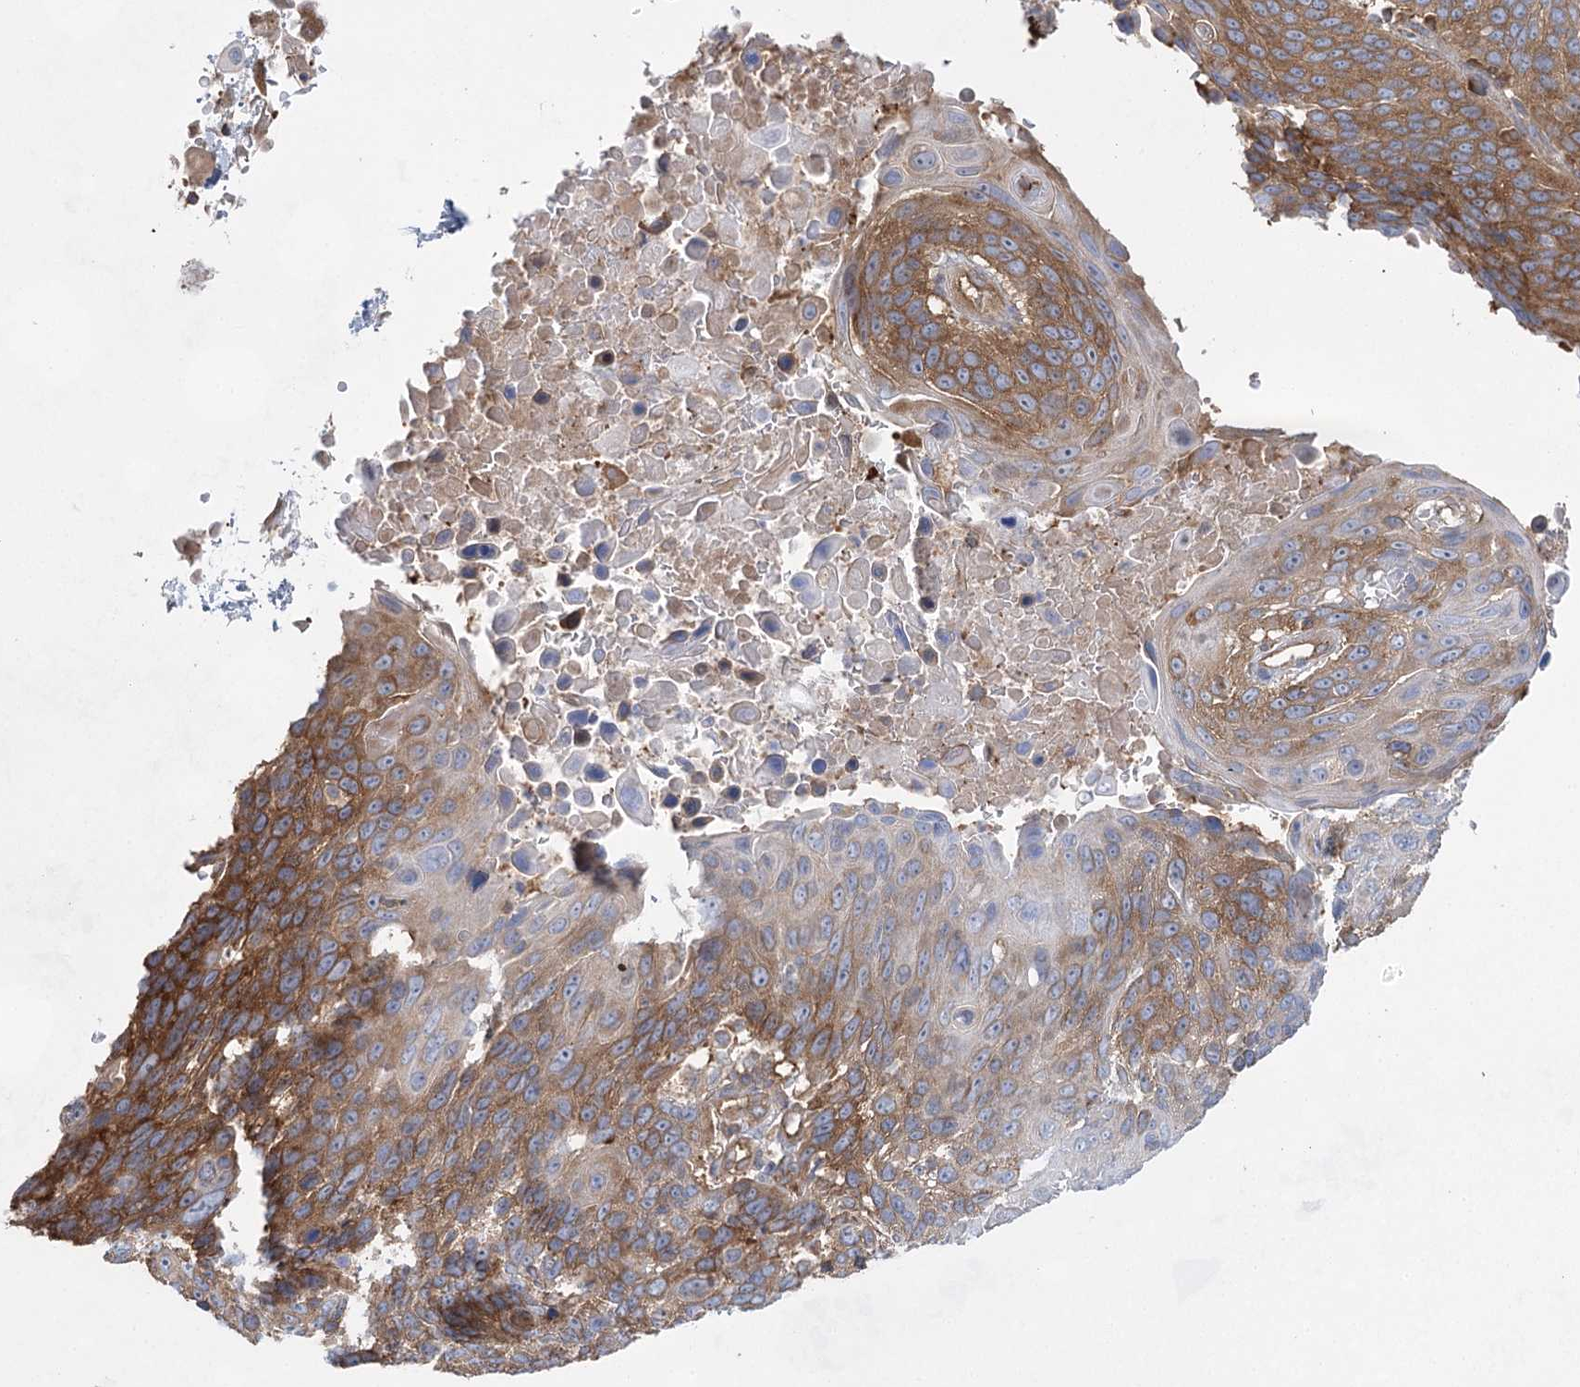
{"staining": {"intensity": "strong", "quantity": ">75%", "location": "cytoplasmic/membranous"}, "tissue": "lung cancer", "cell_type": "Tumor cells", "image_type": "cancer", "snomed": [{"axis": "morphology", "description": "Squamous cell carcinoma, NOS"}, {"axis": "topography", "description": "Lung"}], "caption": "The image exhibits immunohistochemical staining of lung cancer. There is strong cytoplasmic/membranous positivity is present in approximately >75% of tumor cells. The staining was performed using DAB (3,3'-diaminobenzidine), with brown indicating positive protein expression. Nuclei are stained blue with hematoxylin.", "gene": "EIF3A", "patient": {"sex": "male", "age": 66}}